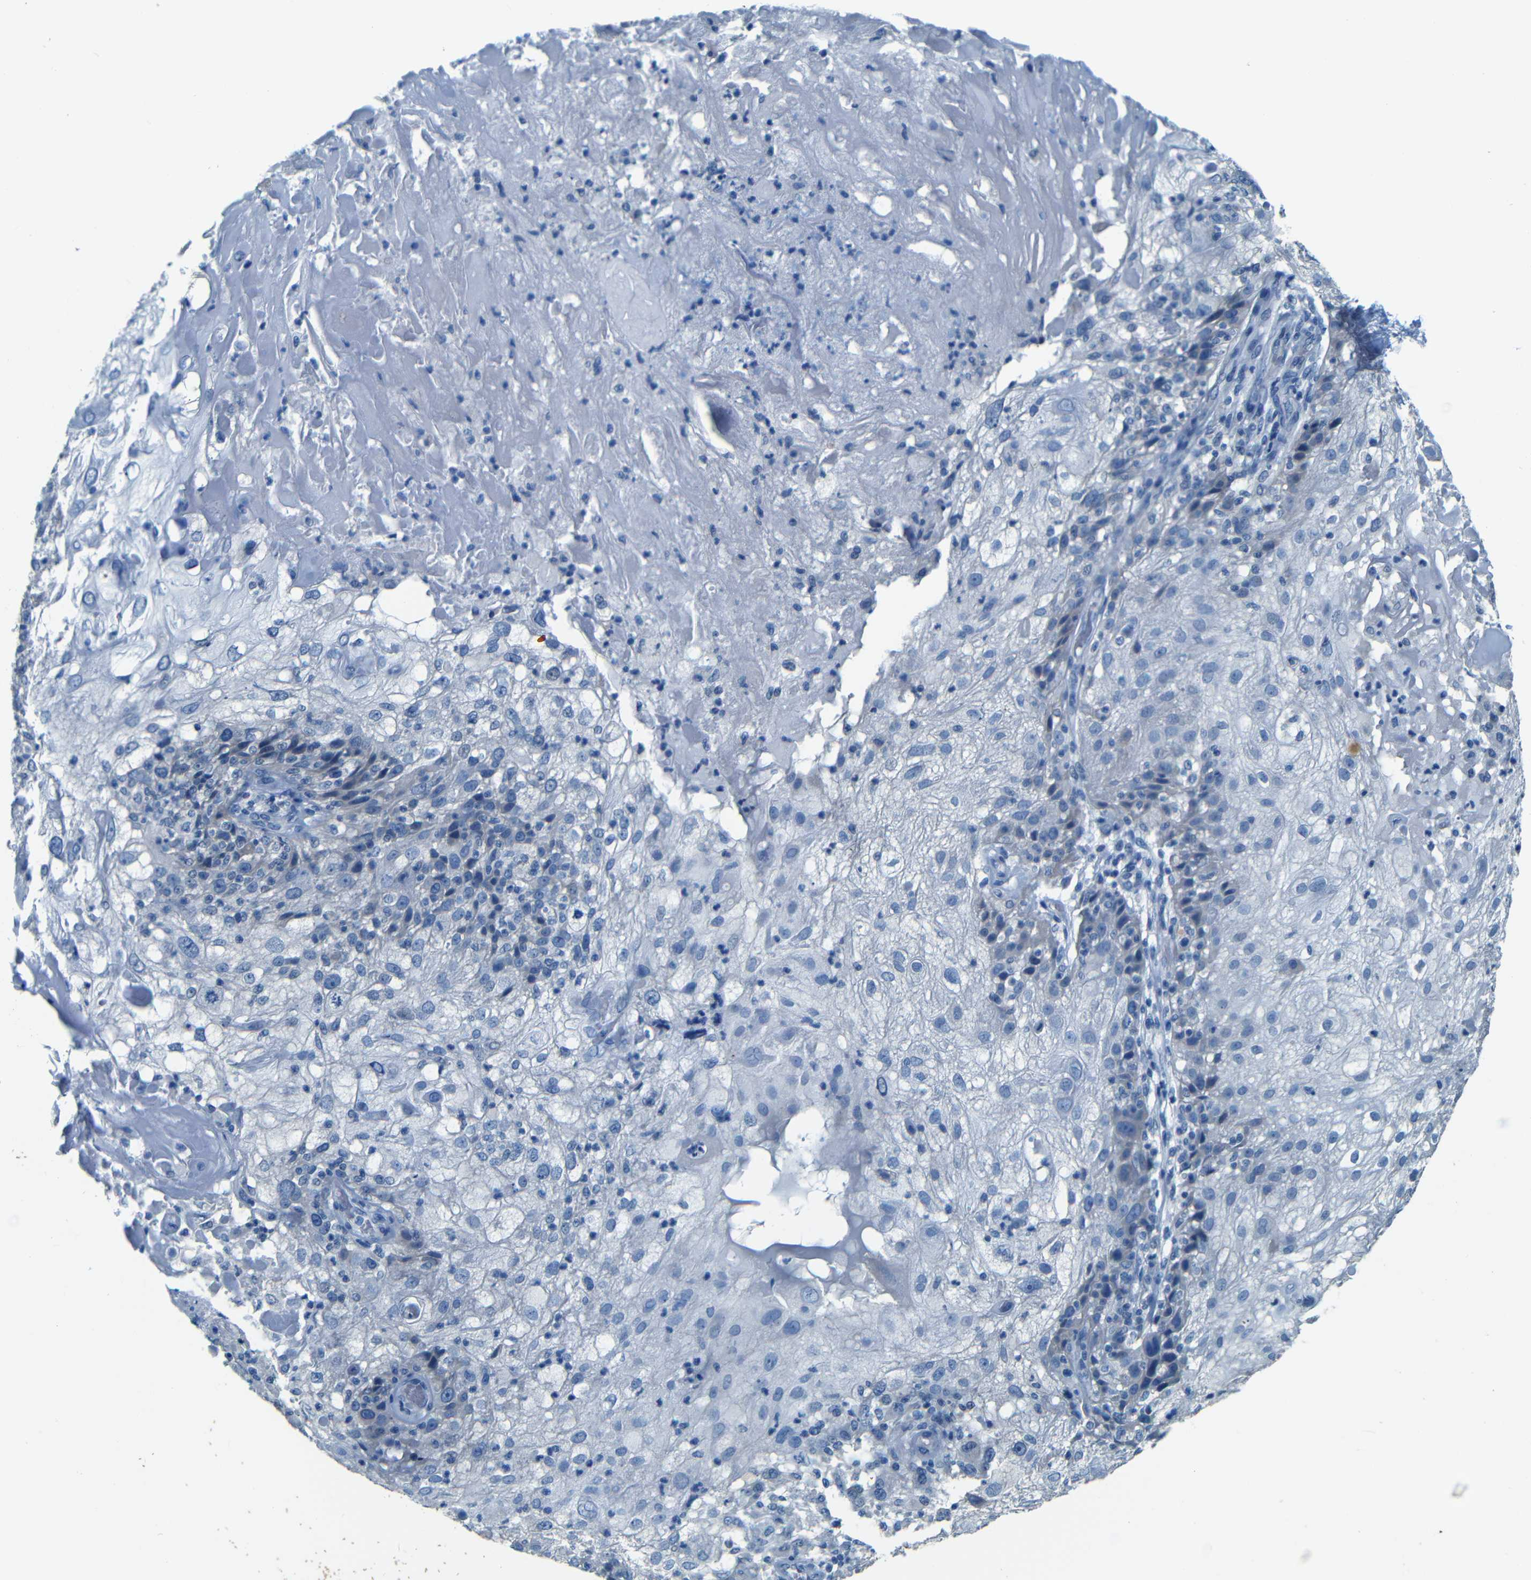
{"staining": {"intensity": "negative", "quantity": "none", "location": "none"}, "tissue": "skin cancer", "cell_type": "Tumor cells", "image_type": "cancer", "snomed": [{"axis": "morphology", "description": "Normal tissue, NOS"}, {"axis": "morphology", "description": "Squamous cell carcinoma, NOS"}, {"axis": "topography", "description": "Skin"}], "caption": "Immunohistochemistry (IHC) histopathology image of human skin squamous cell carcinoma stained for a protein (brown), which shows no positivity in tumor cells.", "gene": "ZMAT1", "patient": {"sex": "female", "age": 83}}